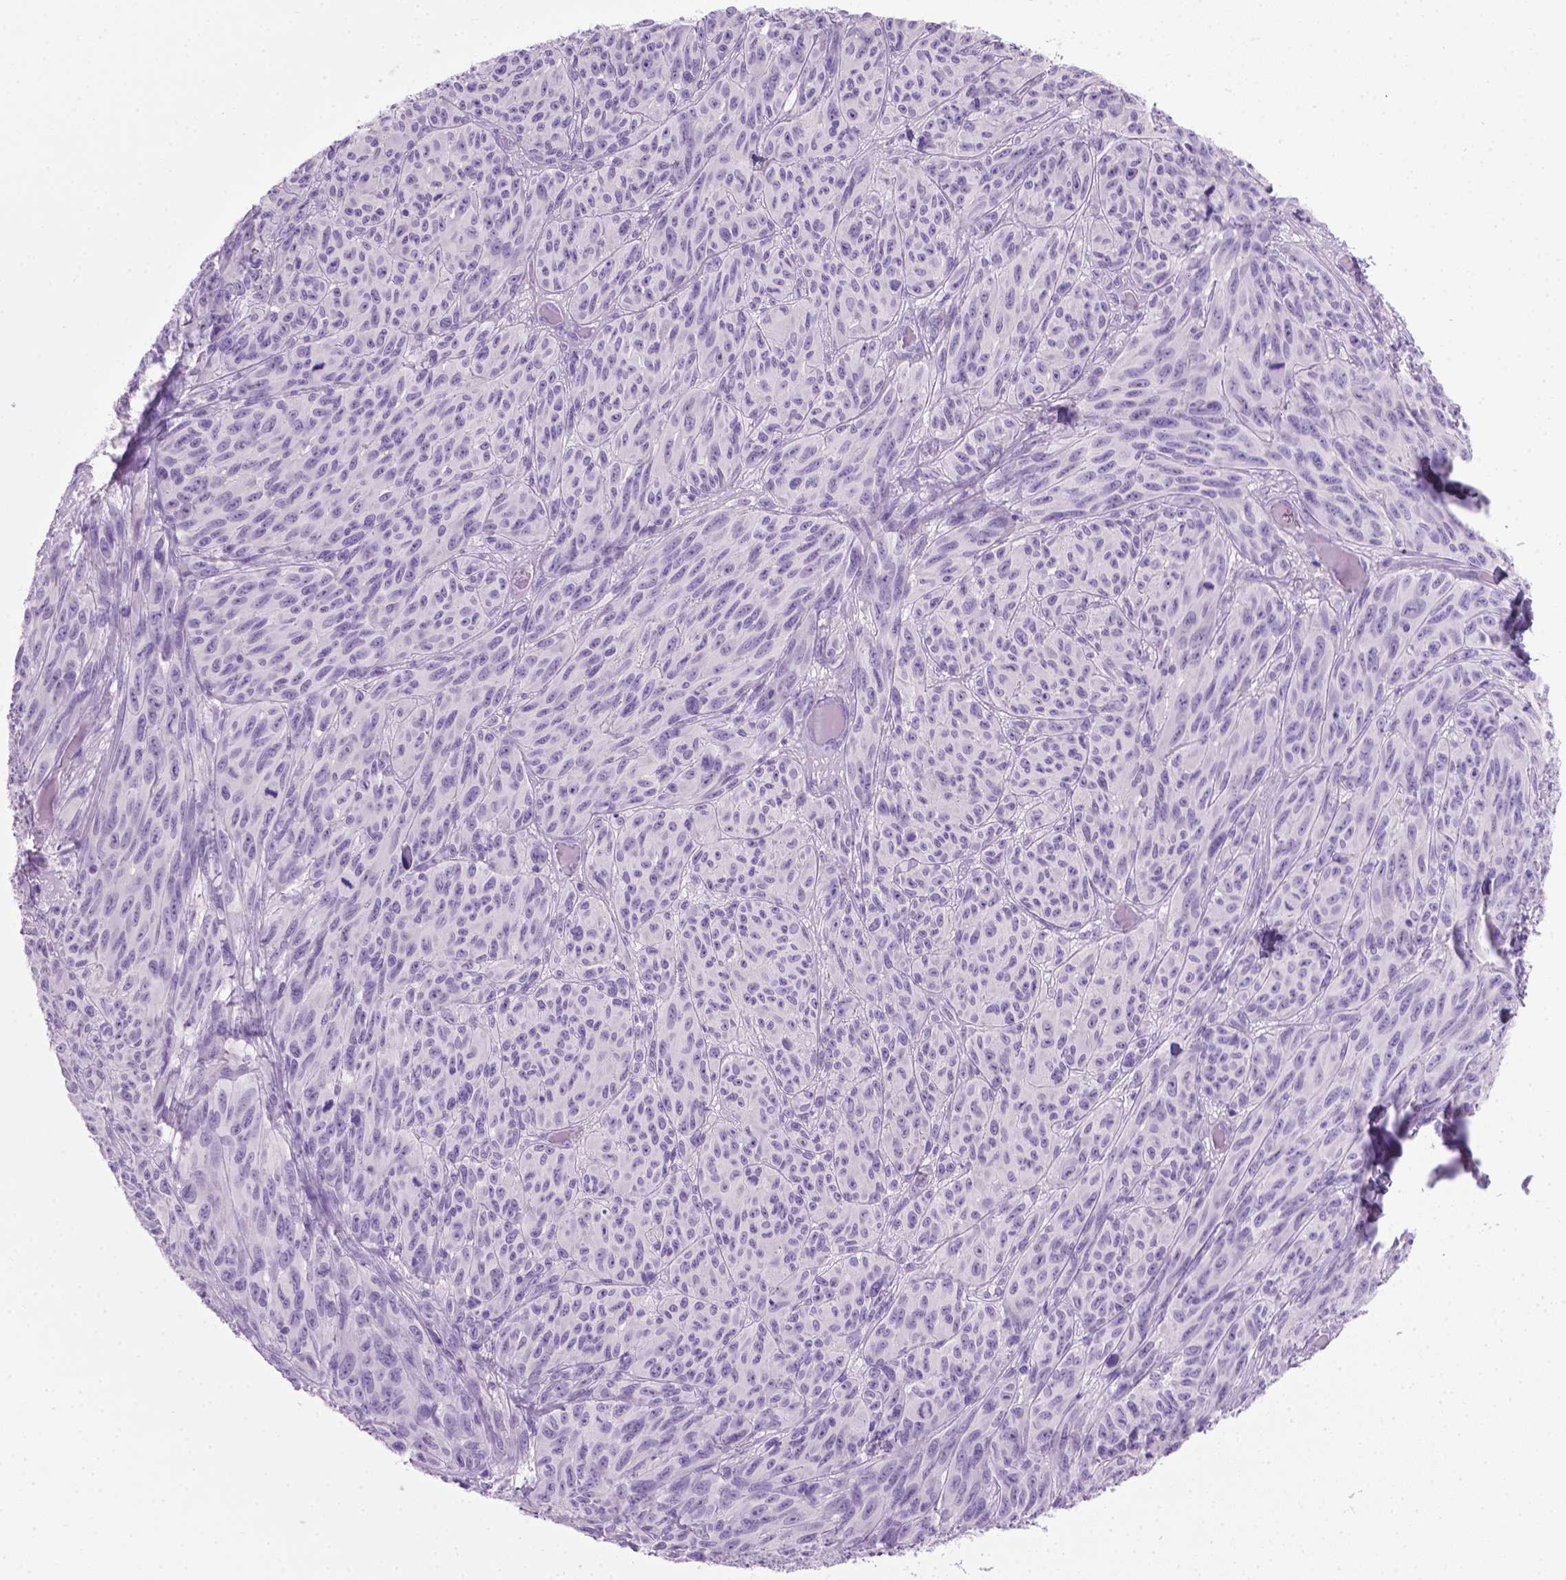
{"staining": {"intensity": "negative", "quantity": "none", "location": "none"}, "tissue": "melanoma", "cell_type": "Tumor cells", "image_type": "cancer", "snomed": [{"axis": "morphology", "description": "Malignant melanoma, NOS"}, {"axis": "topography", "description": "Vulva, labia, clitoris and Bartholin´s gland, NO"}], "caption": "Photomicrograph shows no significant protein positivity in tumor cells of malignant melanoma. (Stains: DAB immunohistochemistry (IHC) with hematoxylin counter stain, Microscopy: brightfield microscopy at high magnification).", "gene": "LELP1", "patient": {"sex": "female", "age": 75}}